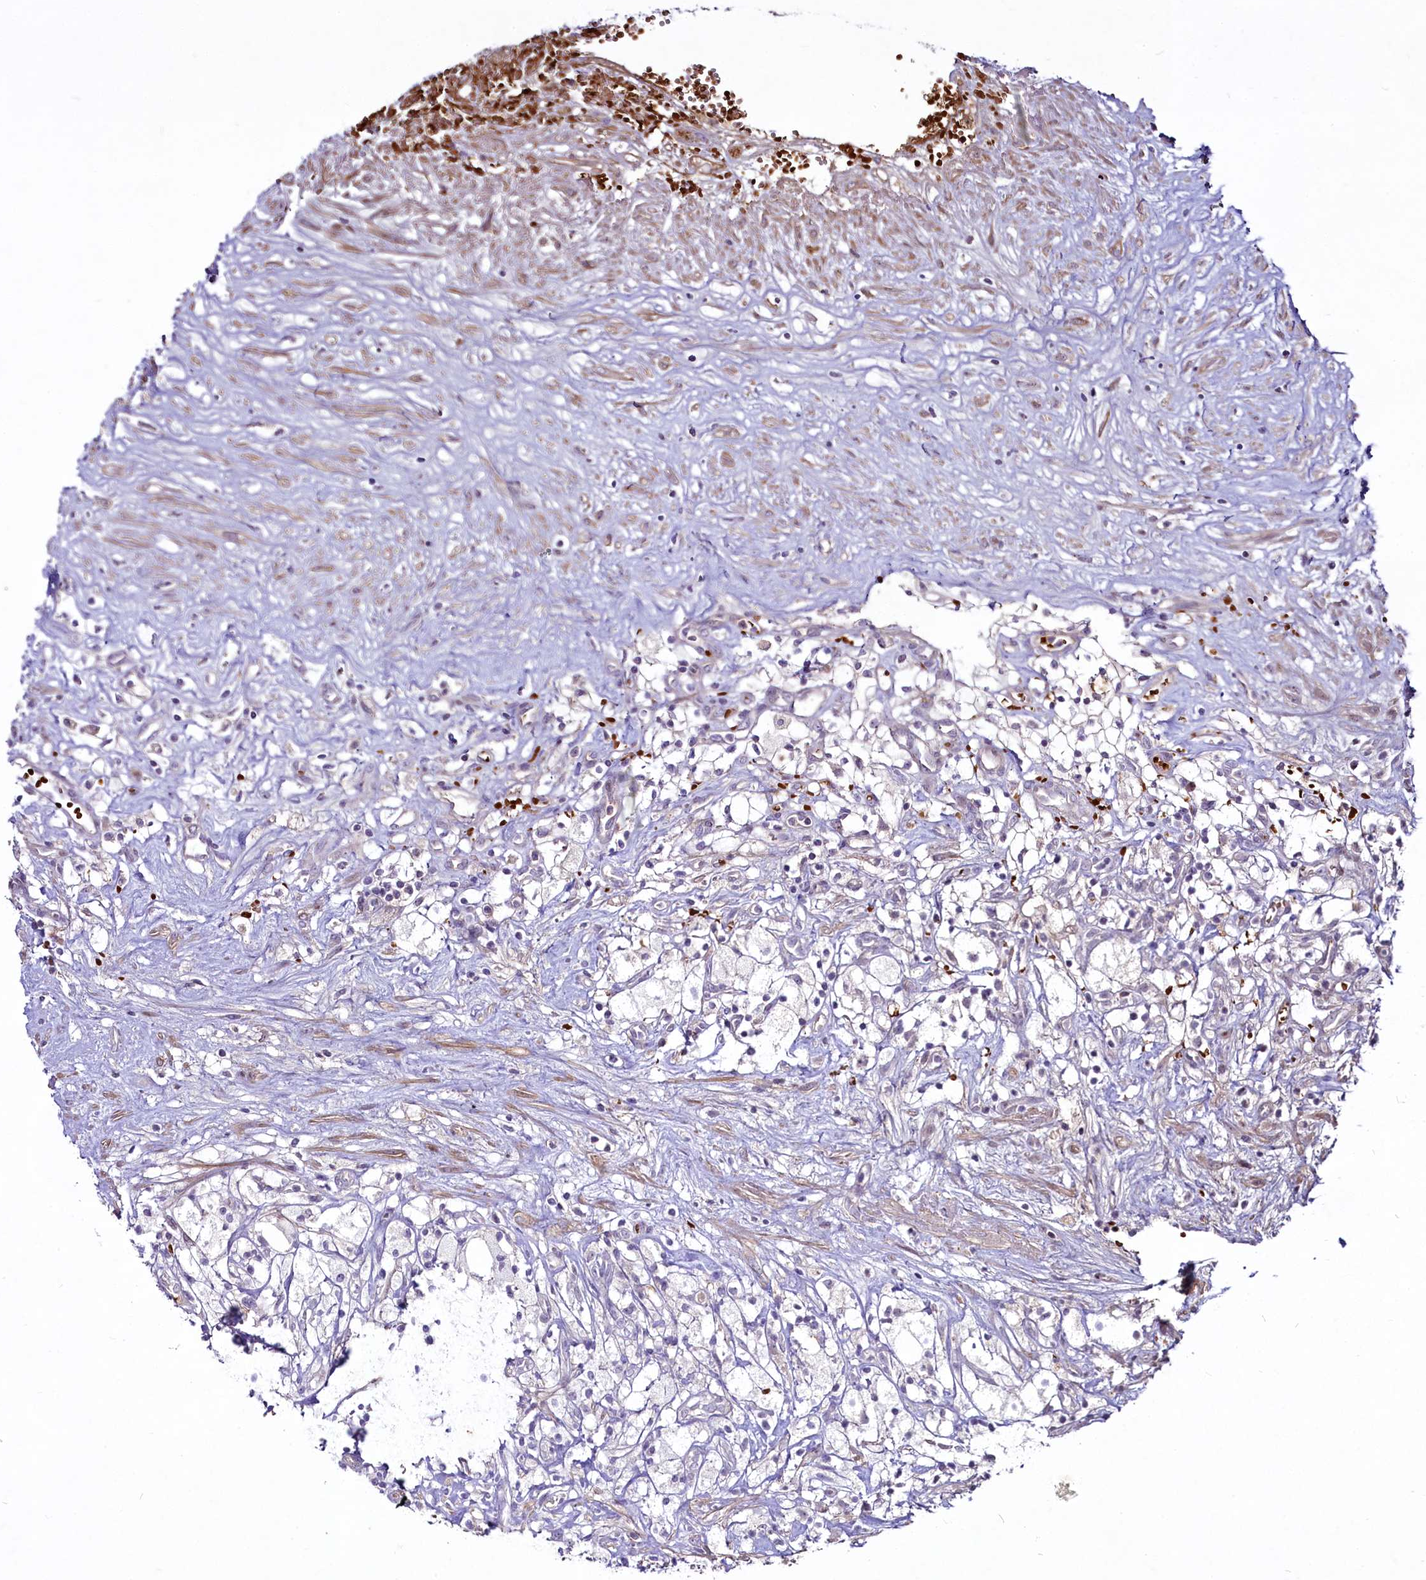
{"staining": {"intensity": "negative", "quantity": "none", "location": "none"}, "tissue": "renal cancer", "cell_type": "Tumor cells", "image_type": "cancer", "snomed": [{"axis": "morphology", "description": "Adenocarcinoma, NOS"}, {"axis": "topography", "description": "Kidney"}], "caption": "A photomicrograph of human adenocarcinoma (renal) is negative for staining in tumor cells.", "gene": "SUSD3", "patient": {"sex": "male", "age": 59}}